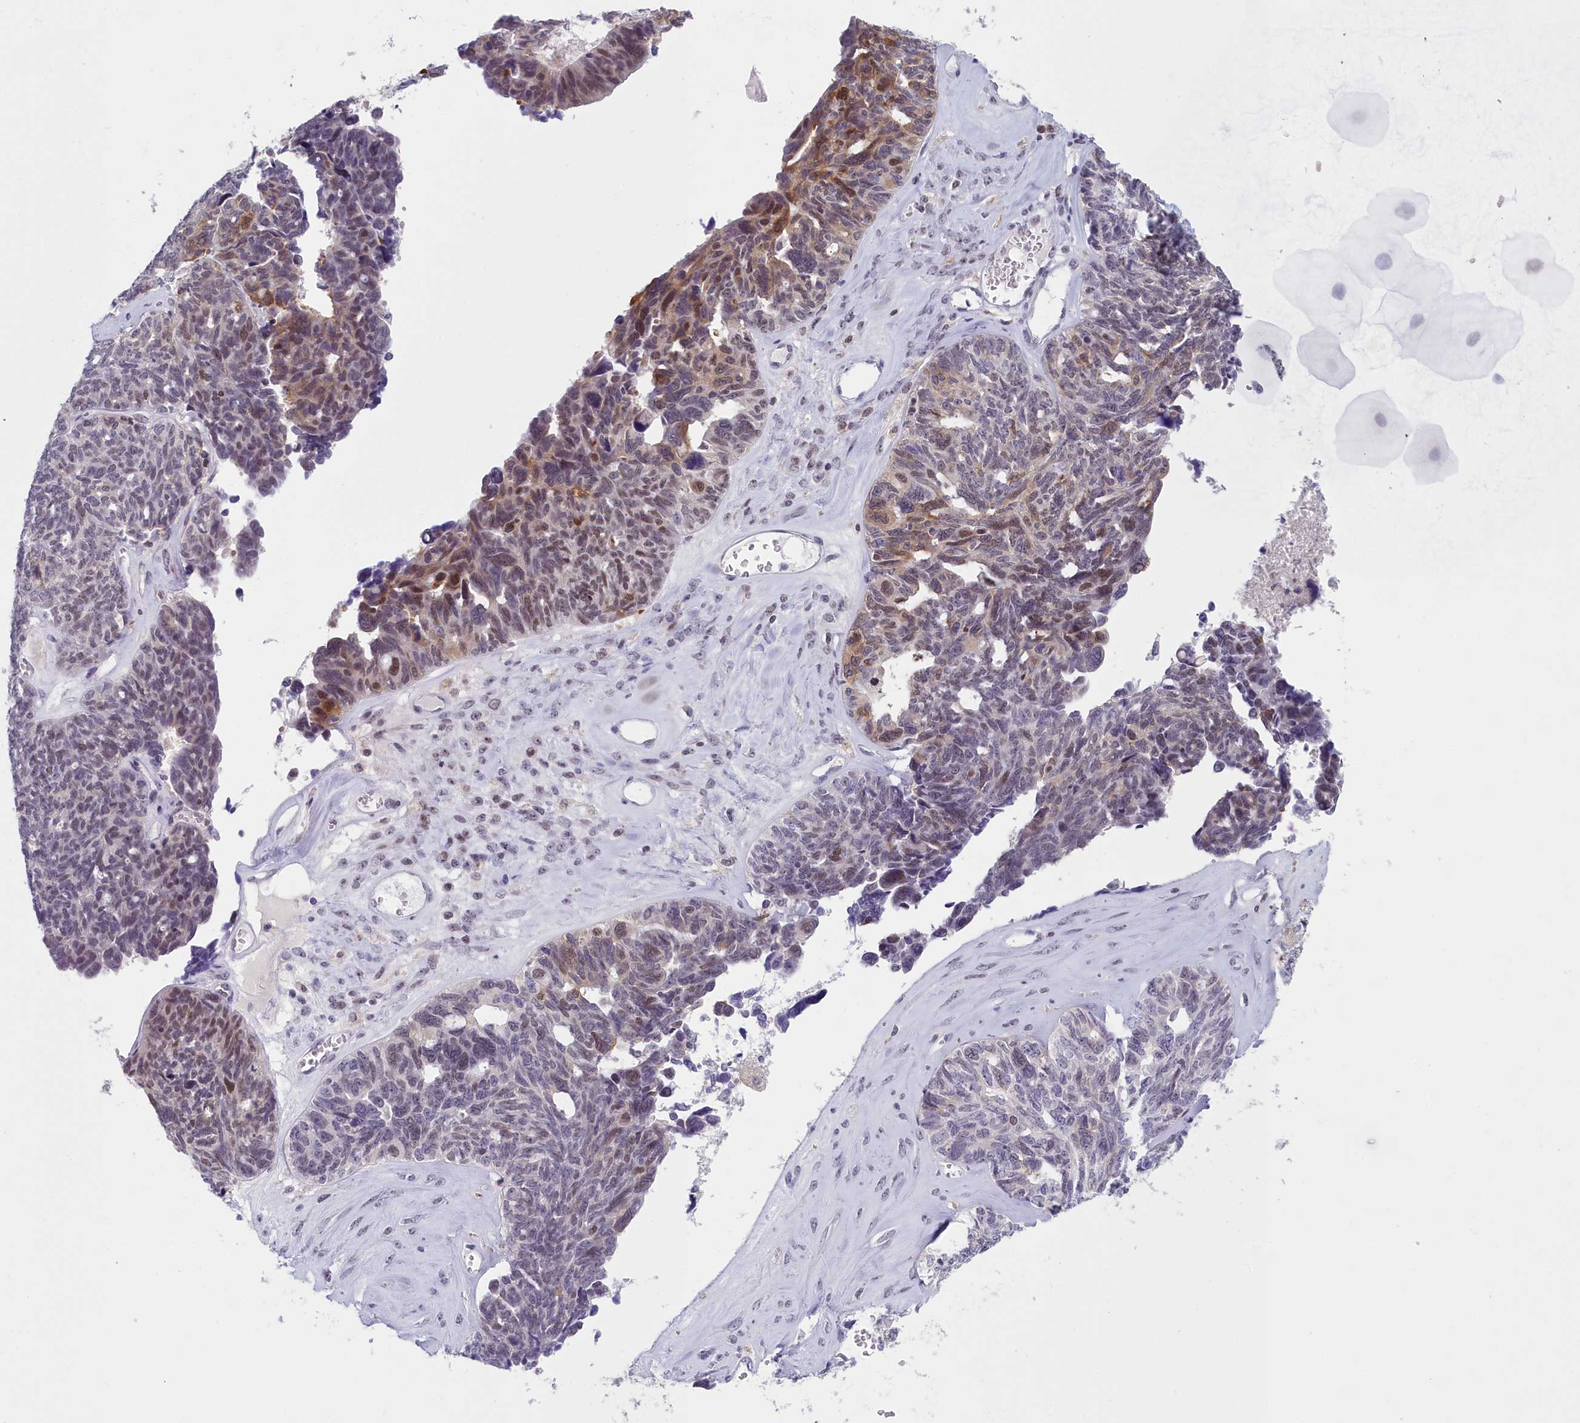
{"staining": {"intensity": "moderate", "quantity": "<25%", "location": "nuclear"}, "tissue": "ovarian cancer", "cell_type": "Tumor cells", "image_type": "cancer", "snomed": [{"axis": "morphology", "description": "Cystadenocarcinoma, serous, NOS"}, {"axis": "topography", "description": "Ovary"}], "caption": "Immunohistochemical staining of ovarian serous cystadenocarcinoma reveals low levels of moderate nuclear positivity in about <25% of tumor cells.", "gene": "CCDC97", "patient": {"sex": "female", "age": 79}}